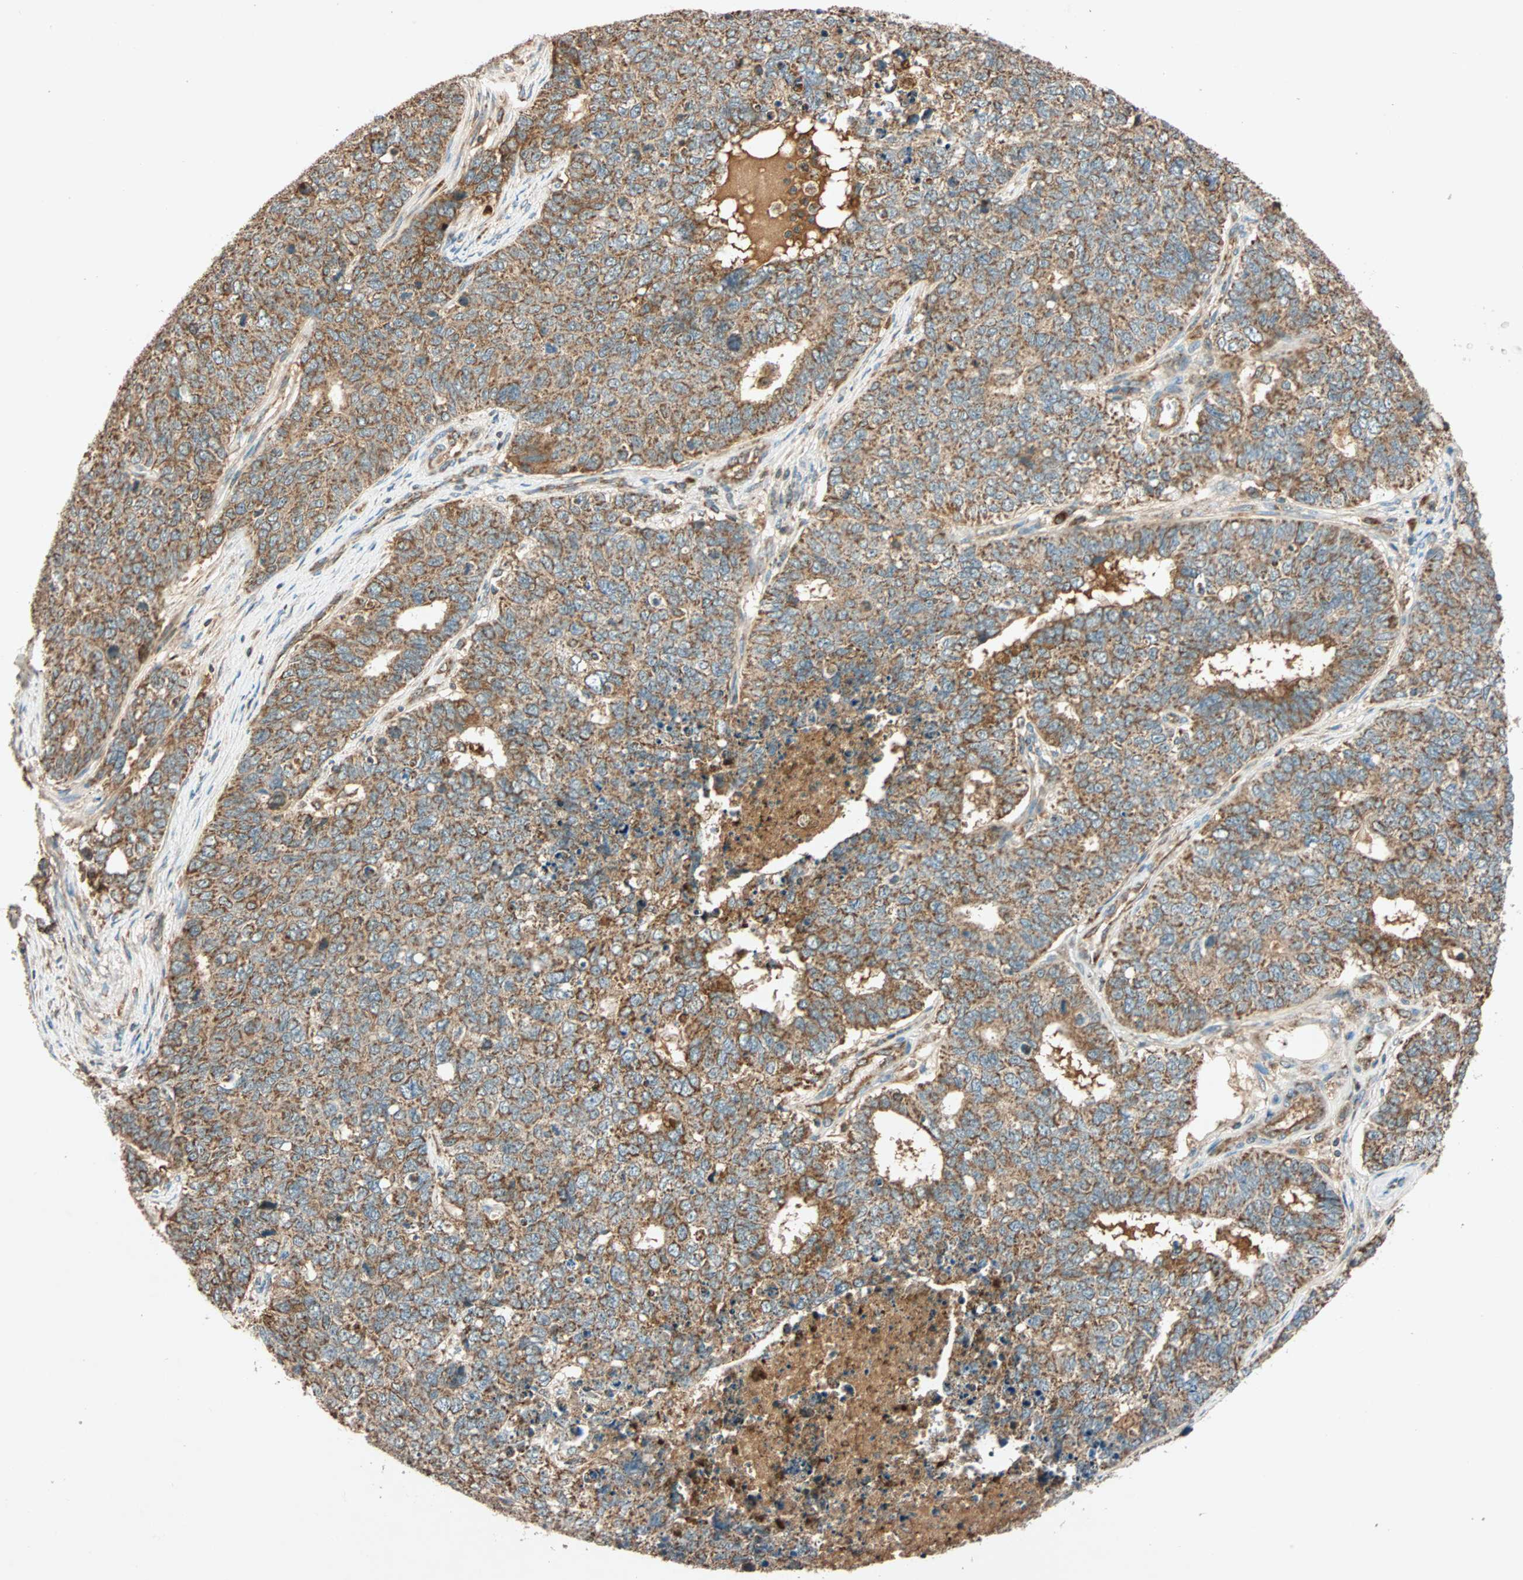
{"staining": {"intensity": "moderate", "quantity": ">75%", "location": "cytoplasmic/membranous"}, "tissue": "cervical cancer", "cell_type": "Tumor cells", "image_type": "cancer", "snomed": [{"axis": "morphology", "description": "Adenocarcinoma, NOS"}, {"axis": "topography", "description": "Cervix"}], "caption": "Protein expression analysis of cervical cancer (adenocarcinoma) exhibits moderate cytoplasmic/membranous staining in about >75% of tumor cells.", "gene": "MAPK1", "patient": {"sex": "female", "age": 36}}